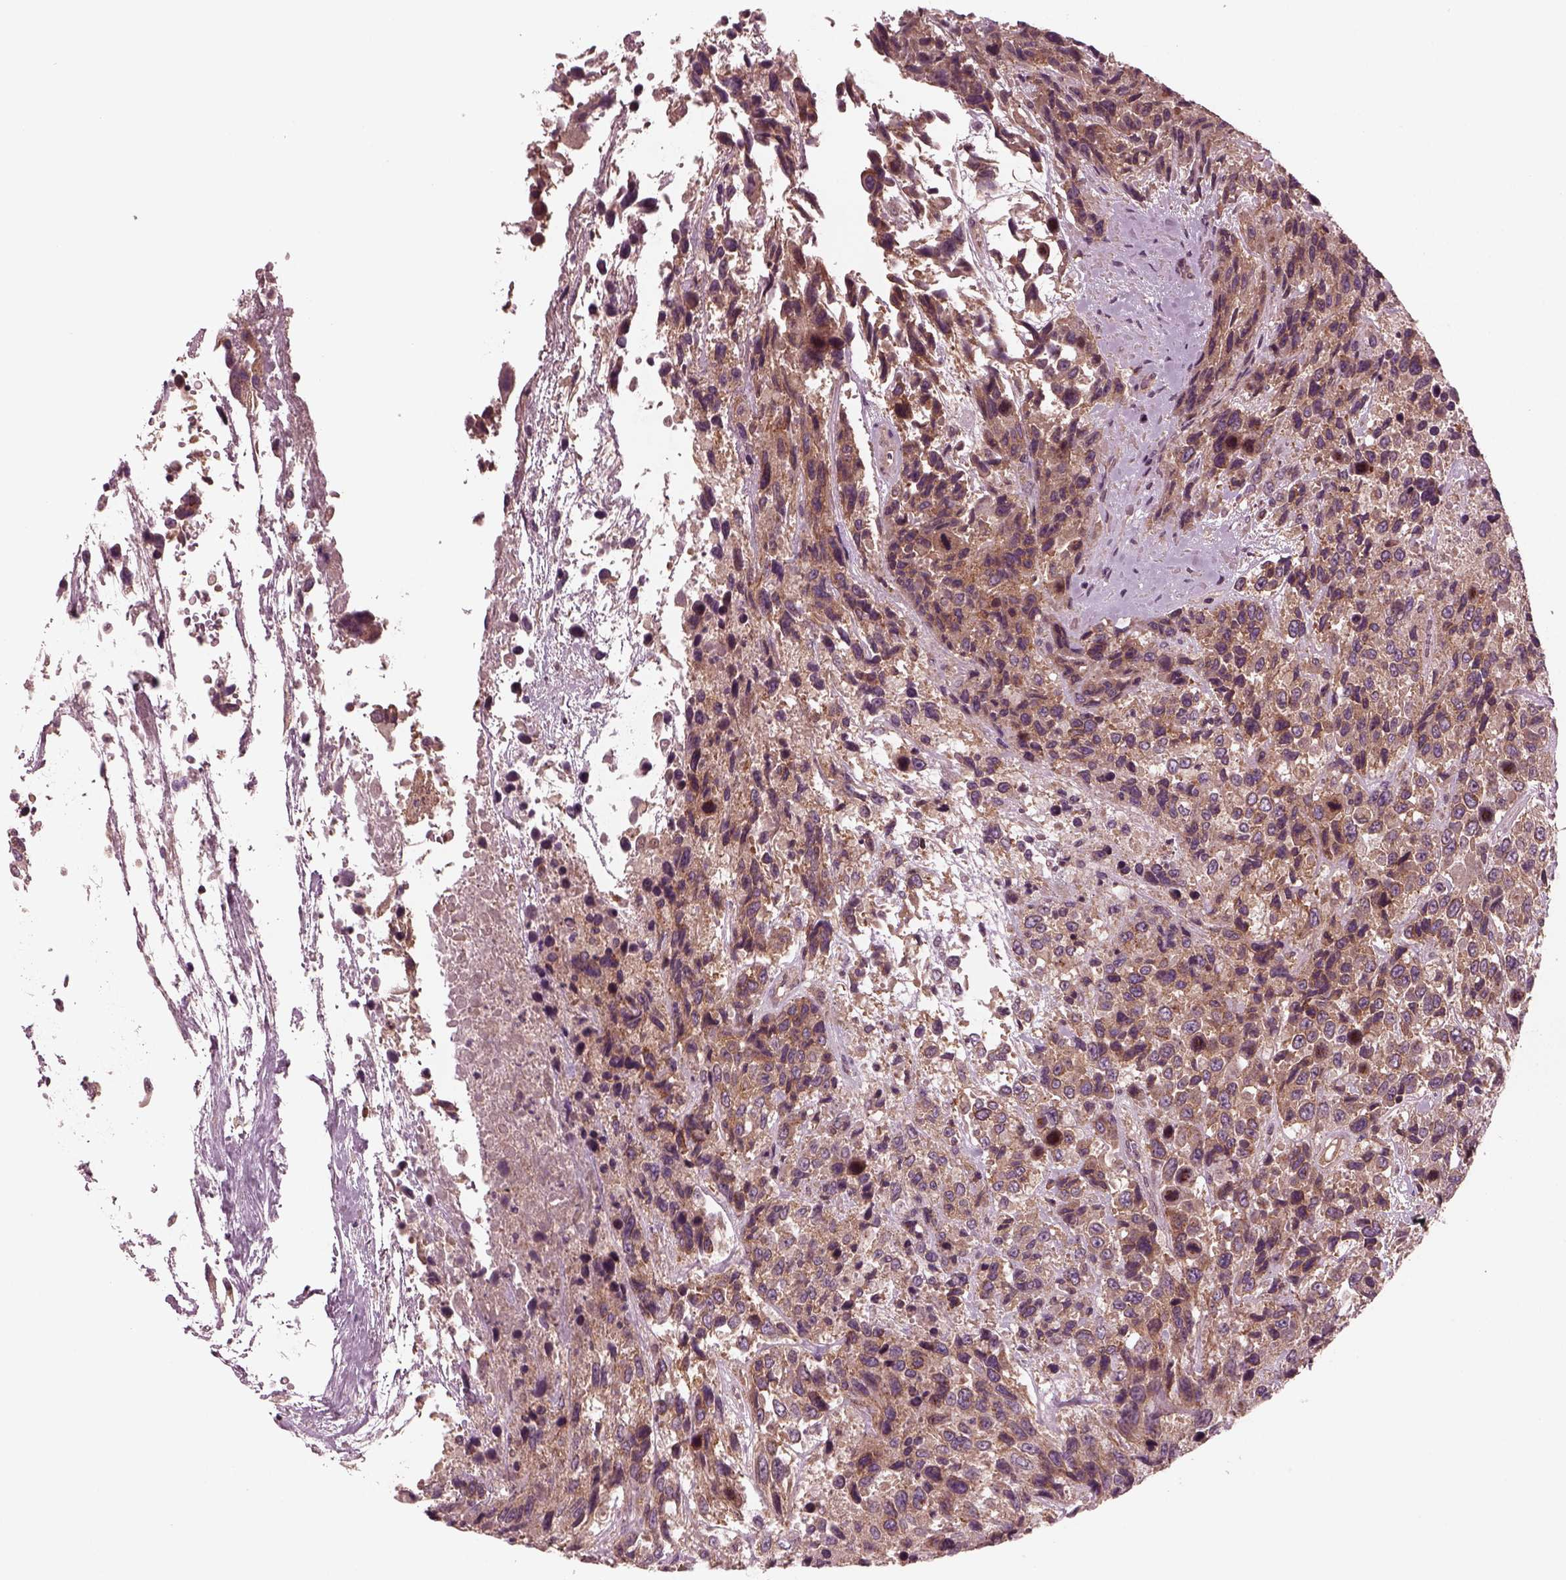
{"staining": {"intensity": "moderate", "quantity": ">75%", "location": "cytoplasmic/membranous"}, "tissue": "urothelial cancer", "cell_type": "Tumor cells", "image_type": "cancer", "snomed": [{"axis": "morphology", "description": "Urothelial carcinoma, High grade"}, {"axis": "topography", "description": "Urinary bladder"}], "caption": "Human high-grade urothelial carcinoma stained for a protein (brown) exhibits moderate cytoplasmic/membranous positive positivity in approximately >75% of tumor cells.", "gene": "TUBG1", "patient": {"sex": "female", "age": 70}}